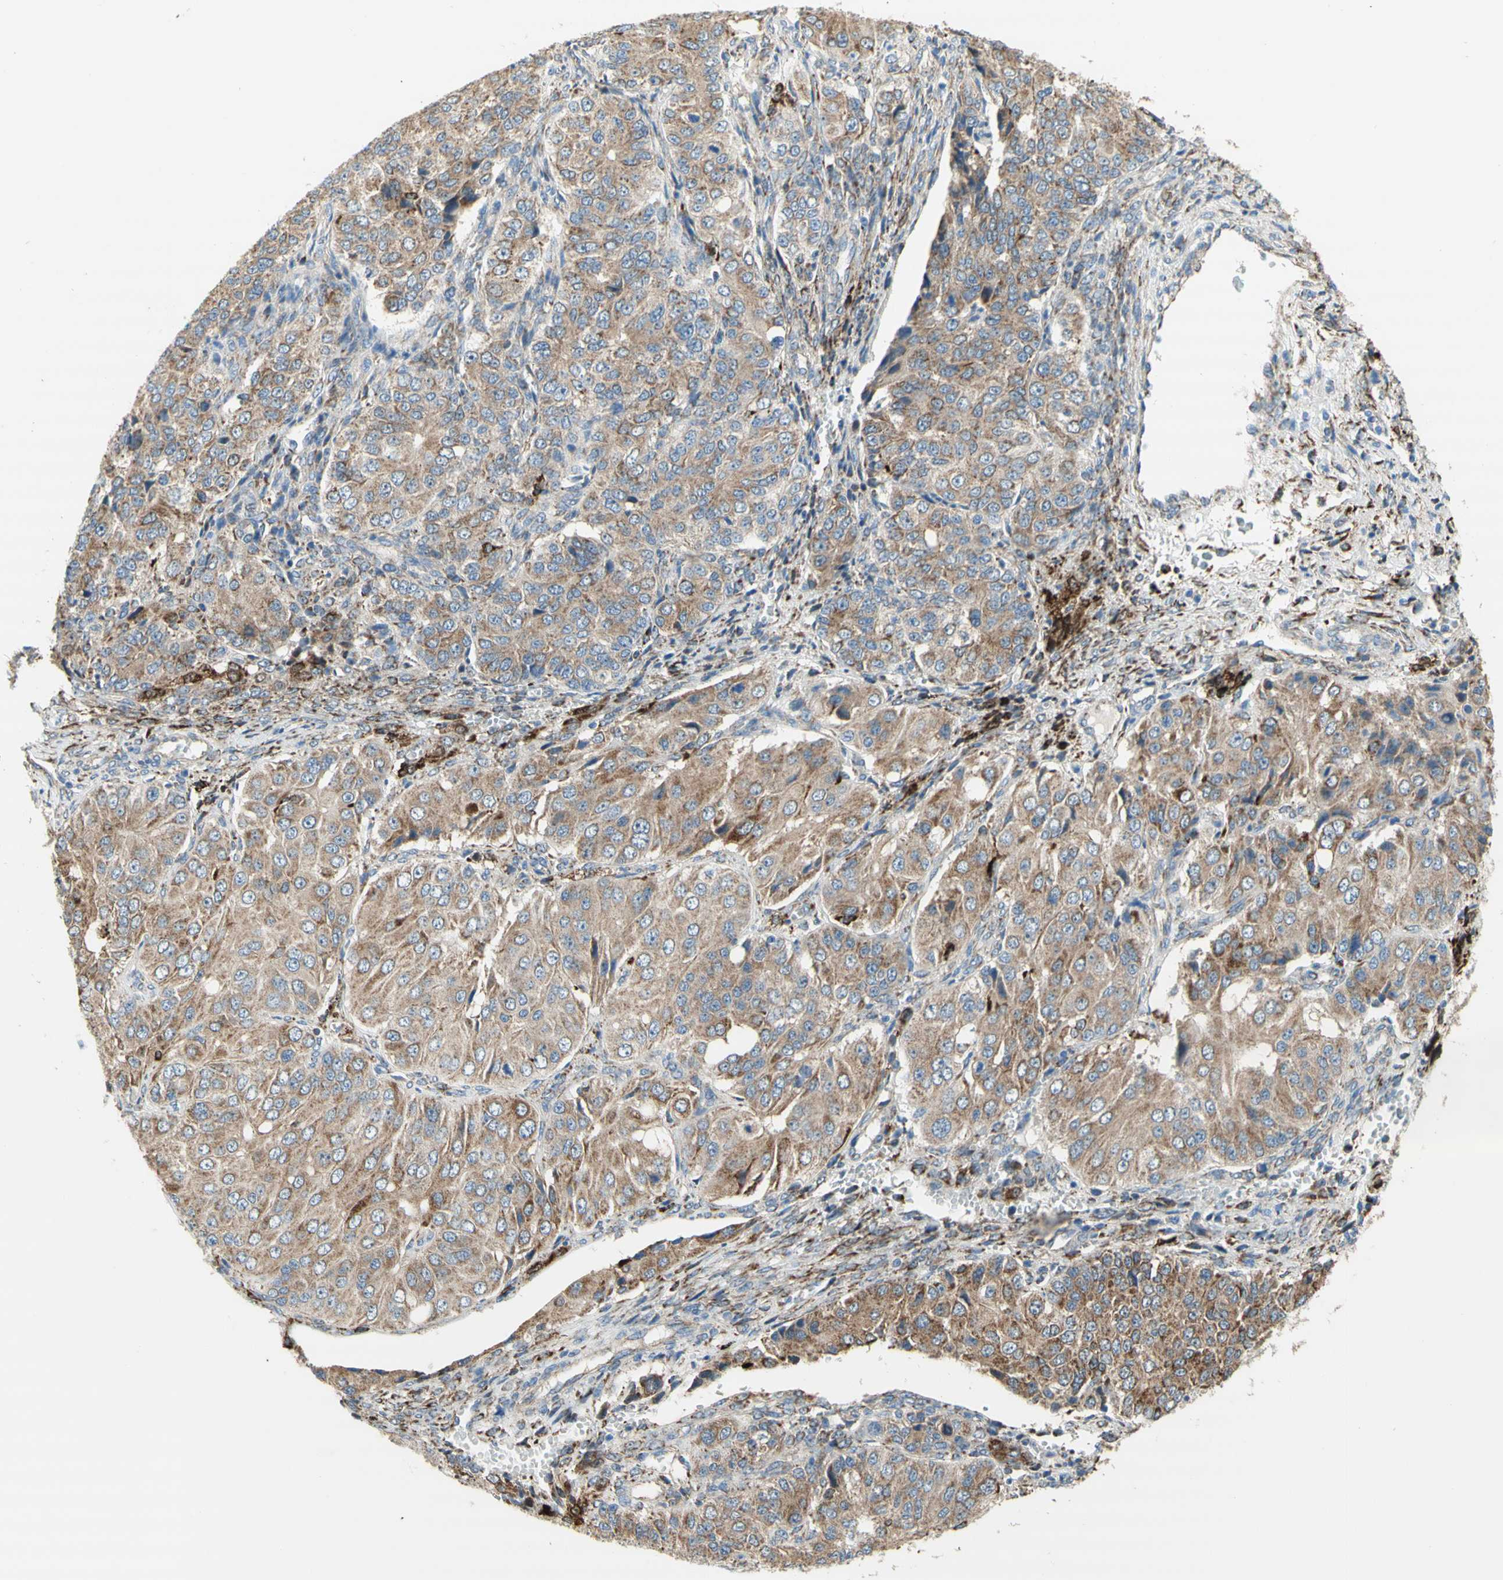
{"staining": {"intensity": "moderate", "quantity": ">75%", "location": "cytoplasmic/membranous"}, "tissue": "ovarian cancer", "cell_type": "Tumor cells", "image_type": "cancer", "snomed": [{"axis": "morphology", "description": "Carcinoma, endometroid"}, {"axis": "topography", "description": "Ovary"}], "caption": "A brown stain labels moderate cytoplasmic/membranous expression of a protein in human ovarian cancer tumor cells. (Stains: DAB (3,3'-diaminobenzidine) in brown, nuclei in blue, Microscopy: brightfield microscopy at high magnification).", "gene": "URB2", "patient": {"sex": "female", "age": 51}}